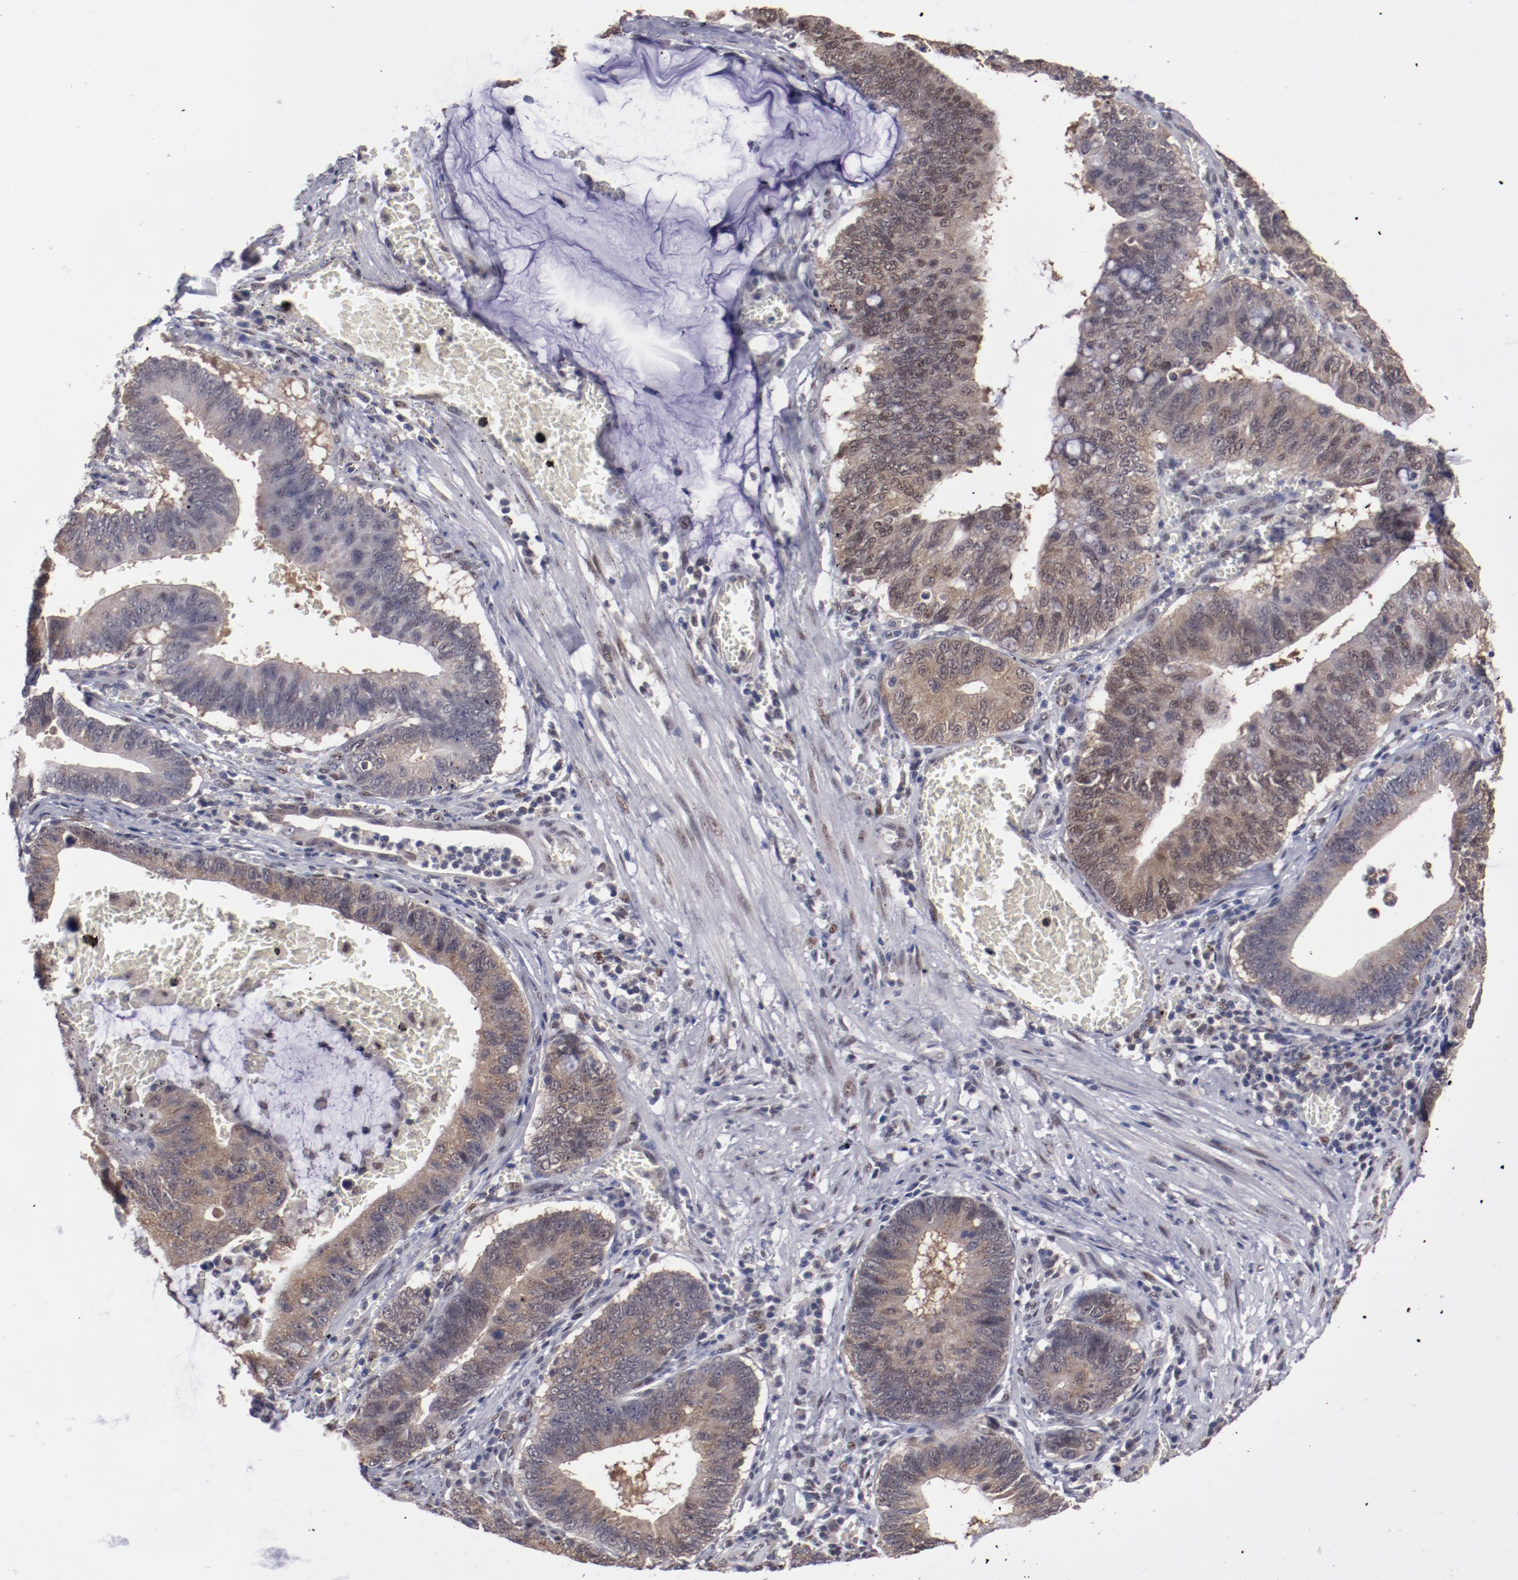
{"staining": {"intensity": "weak", "quantity": "25%-75%", "location": "cytoplasmic/membranous,nuclear"}, "tissue": "stomach cancer", "cell_type": "Tumor cells", "image_type": "cancer", "snomed": [{"axis": "morphology", "description": "Adenocarcinoma, NOS"}, {"axis": "topography", "description": "Stomach"}, {"axis": "topography", "description": "Gastric cardia"}], "caption": "This photomicrograph displays IHC staining of human stomach adenocarcinoma, with low weak cytoplasmic/membranous and nuclear staining in approximately 25%-75% of tumor cells.", "gene": "ARNT", "patient": {"sex": "male", "age": 59}}